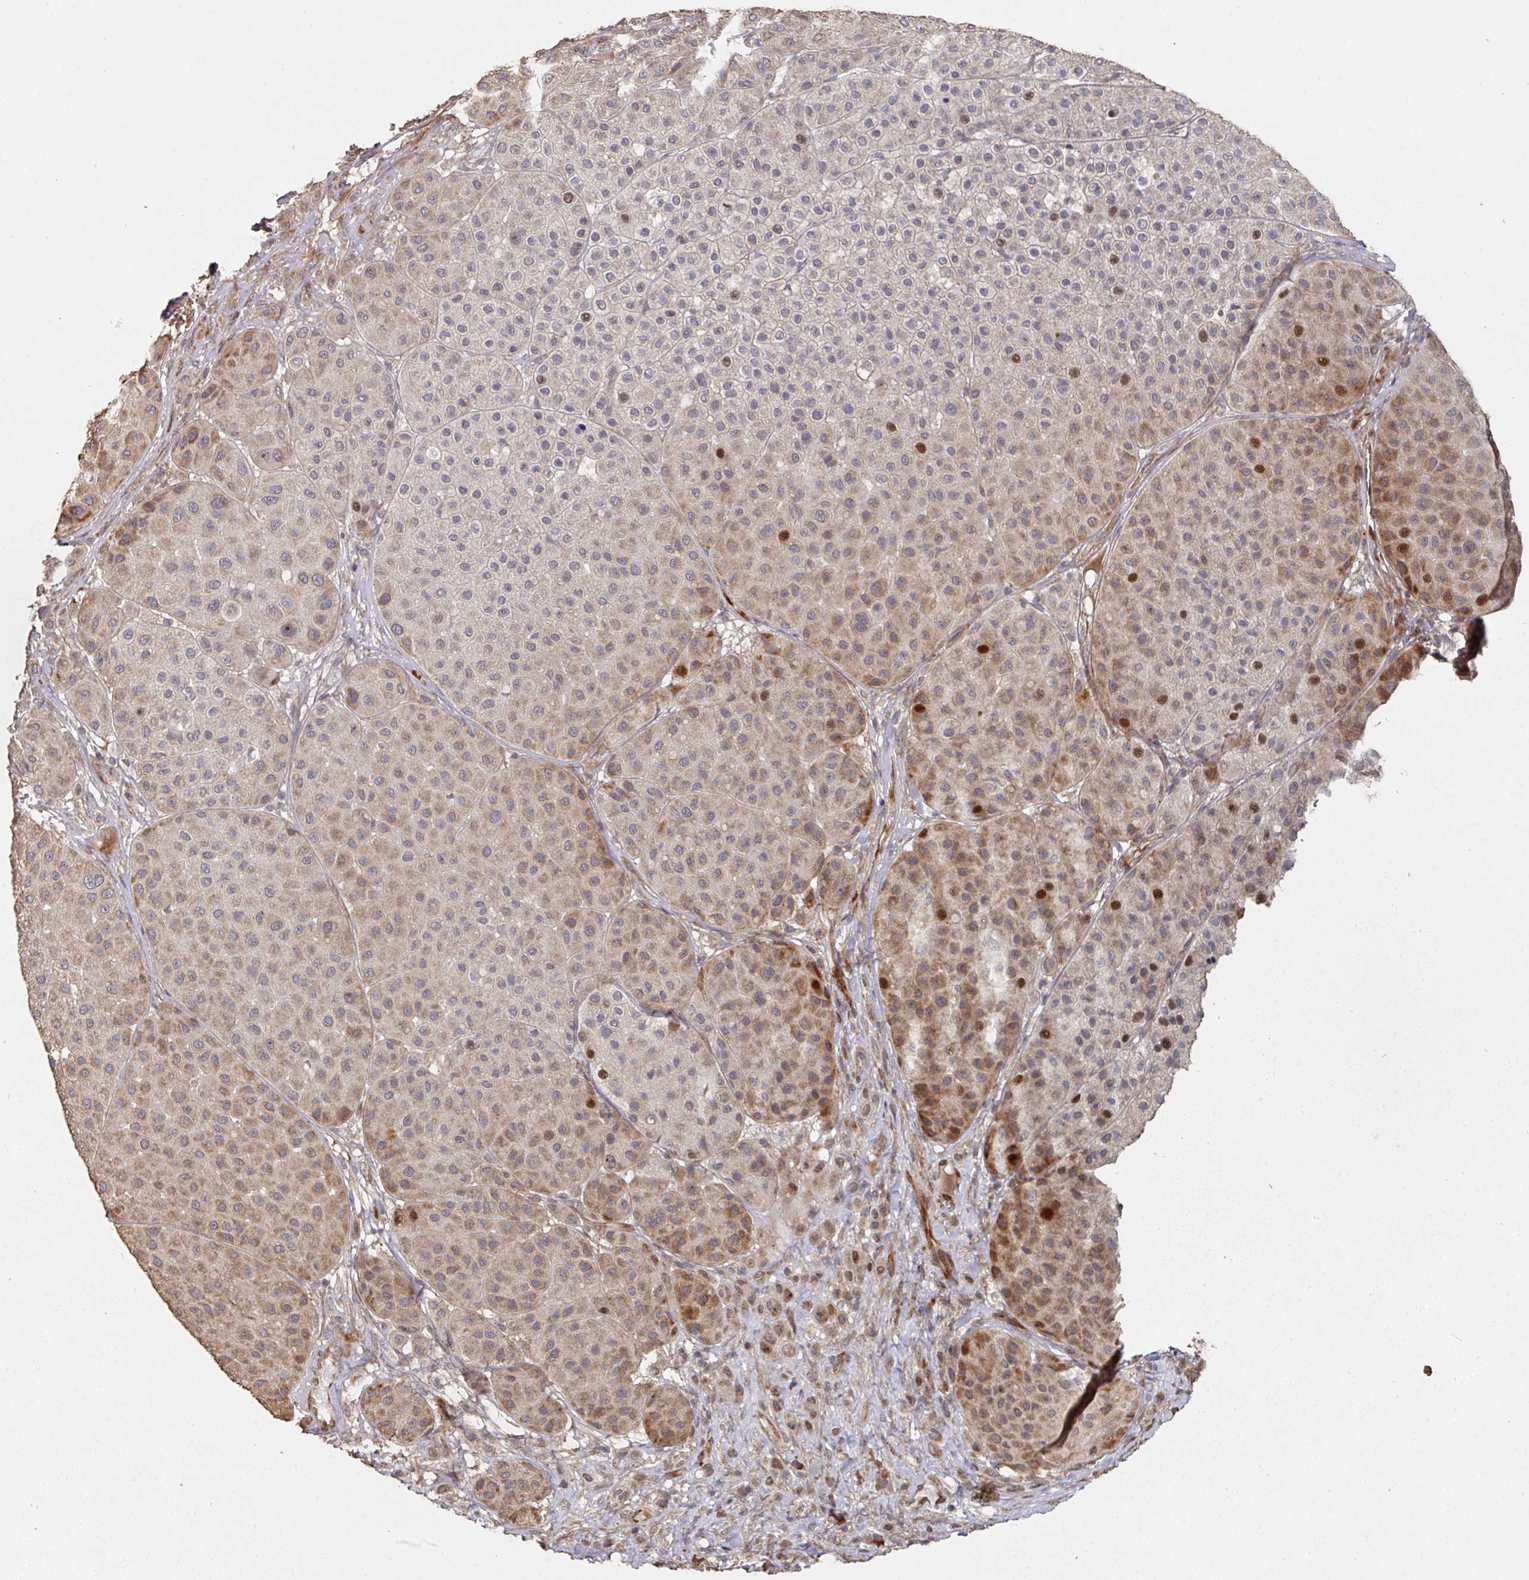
{"staining": {"intensity": "moderate", "quantity": "25%-75%", "location": "cytoplasmic/membranous,nuclear"}, "tissue": "melanoma", "cell_type": "Tumor cells", "image_type": "cancer", "snomed": [{"axis": "morphology", "description": "Malignant melanoma, Metastatic site"}, {"axis": "topography", "description": "Smooth muscle"}], "caption": "Protein staining exhibits moderate cytoplasmic/membranous and nuclear expression in about 25%-75% of tumor cells in malignant melanoma (metastatic site).", "gene": "CA7", "patient": {"sex": "male", "age": 41}}